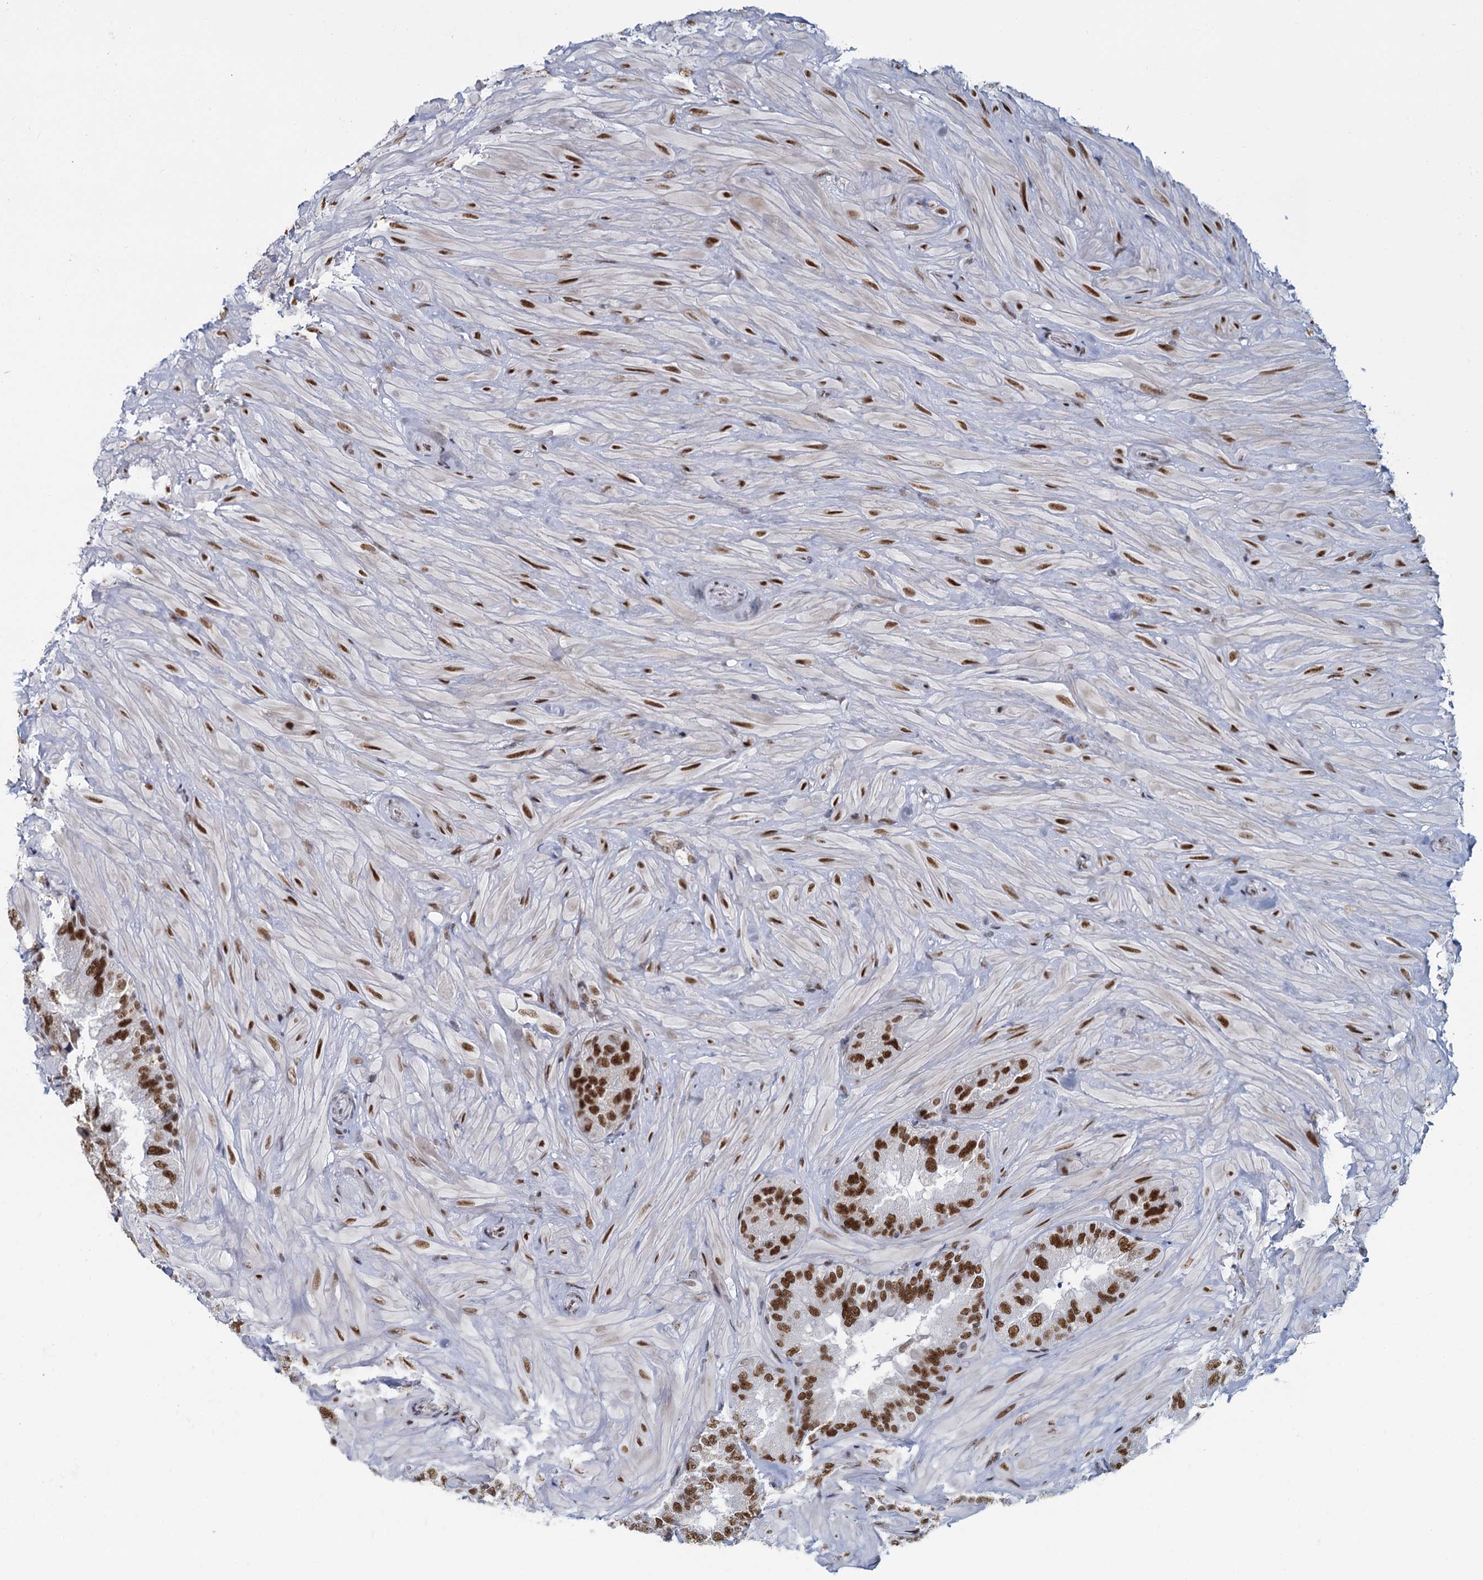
{"staining": {"intensity": "strong", "quantity": ">75%", "location": "nuclear"}, "tissue": "seminal vesicle", "cell_type": "Glandular cells", "image_type": "normal", "snomed": [{"axis": "morphology", "description": "Normal tissue, NOS"}, {"axis": "topography", "description": "Prostate and seminal vesicle, NOS"}, {"axis": "topography", "description": "Prostate"}, {"axis": "topography", "description": "Seminal veicle"}], "caption": "Human seminal vesicle stained with a brown dye exhibits strong nuclear positive staining in approximately >75% of glandular cells.", "gene": "RPRD1A", "patient": {"sex": "male", "age": 67}}